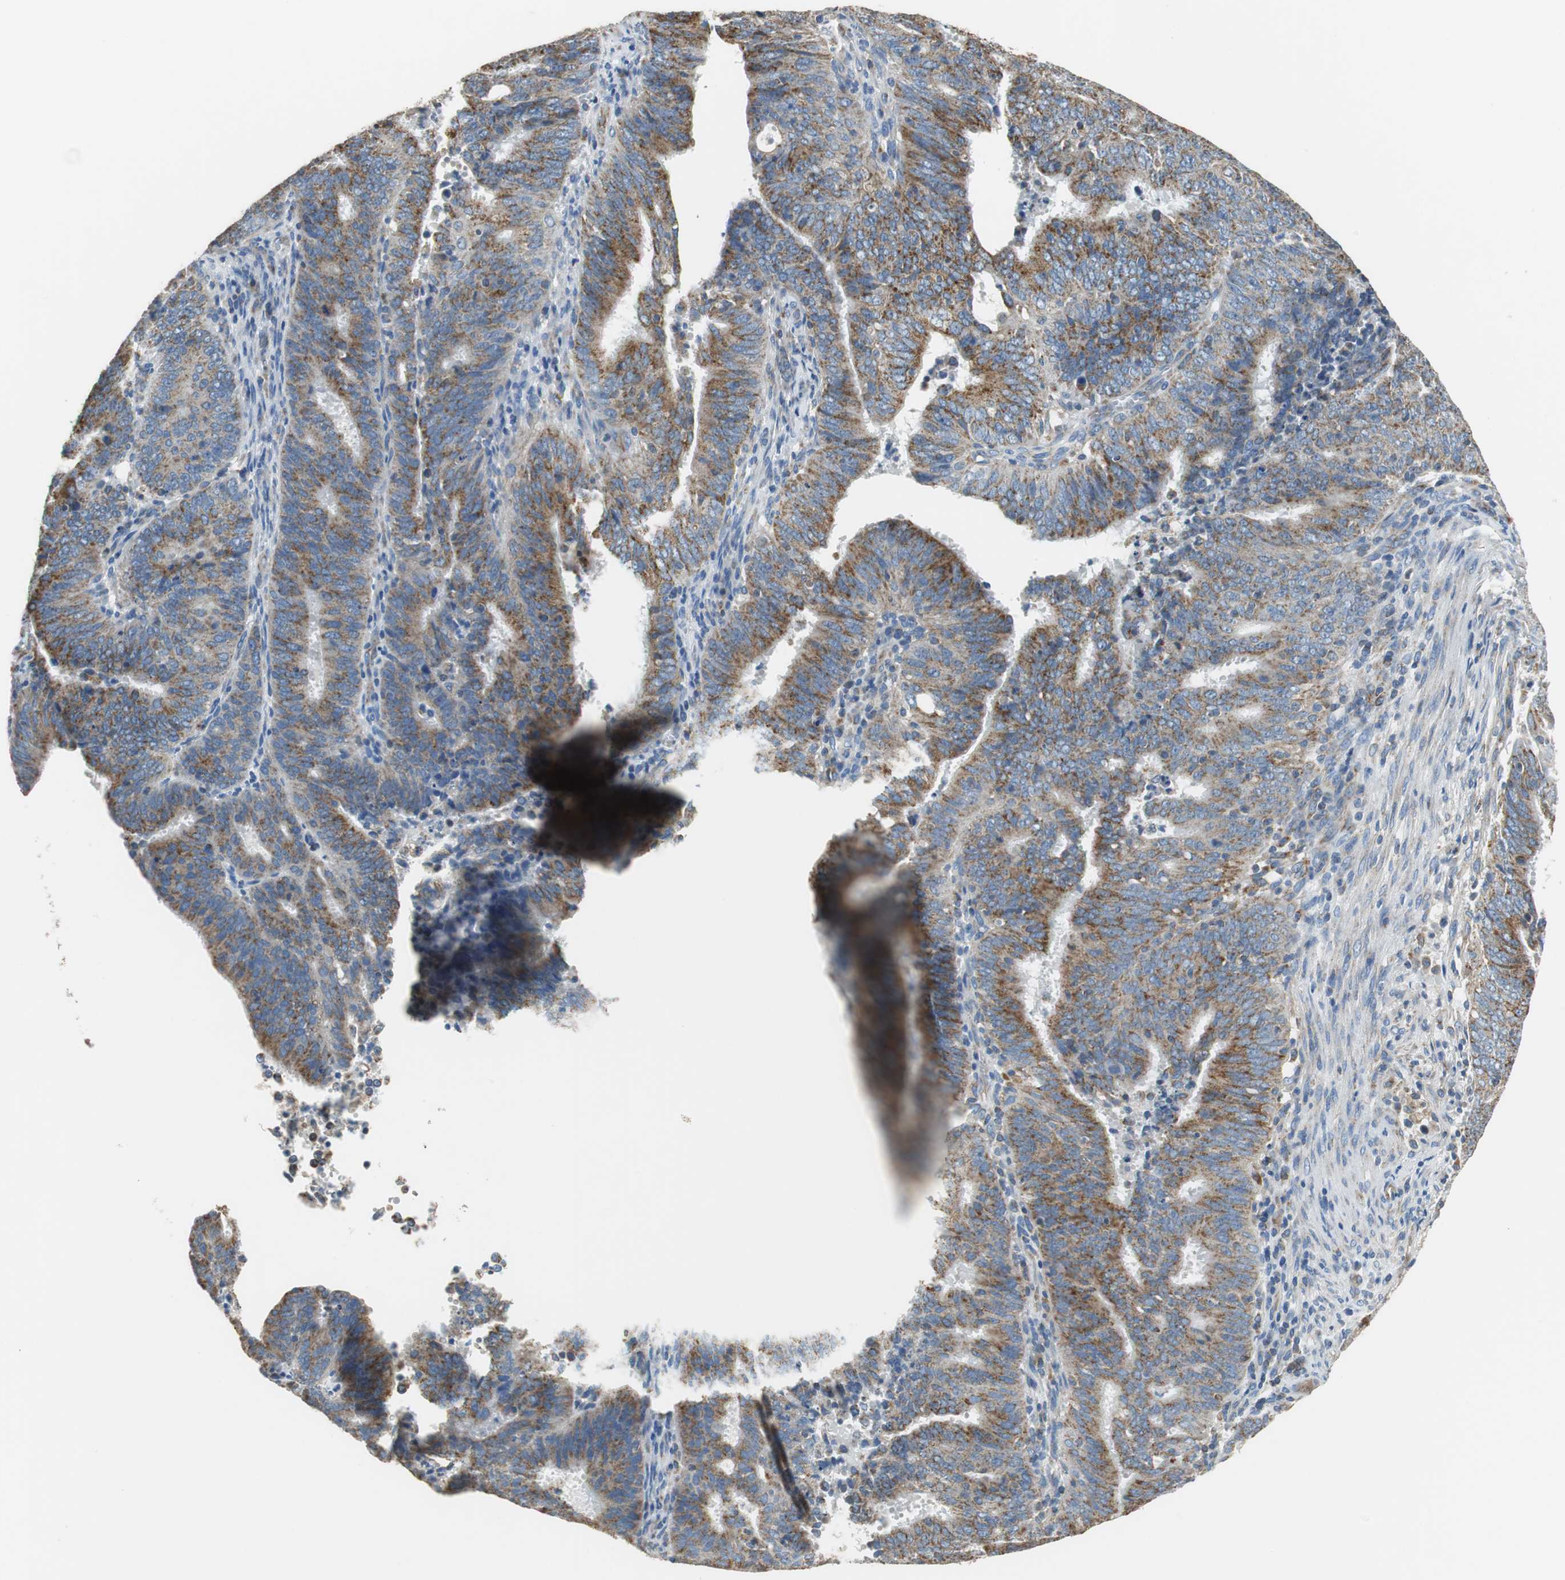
{"staining": {"intensity": "strong", "quantity": "25%-75%", "location": "cytoplasmic/membranous"}, "tissue": "cervical cancer", "cell_type": "Tumor cells", "image_type": "cancer", "snomed": [{"axis": "morphology", "description": "Adenocarcinoma, NOS"}, {"axis": "topography", "description": "Cervix"}], "caption": "This photomicrograph displays immunohistochemistry staining of human adenocarcinoma (cervical), with high strong cytoplasmic/membranous expression in approximately 25%-75% of tumor cells.", "gene": "GSTK1", "patient": {"sex": "female", "age": 44}}